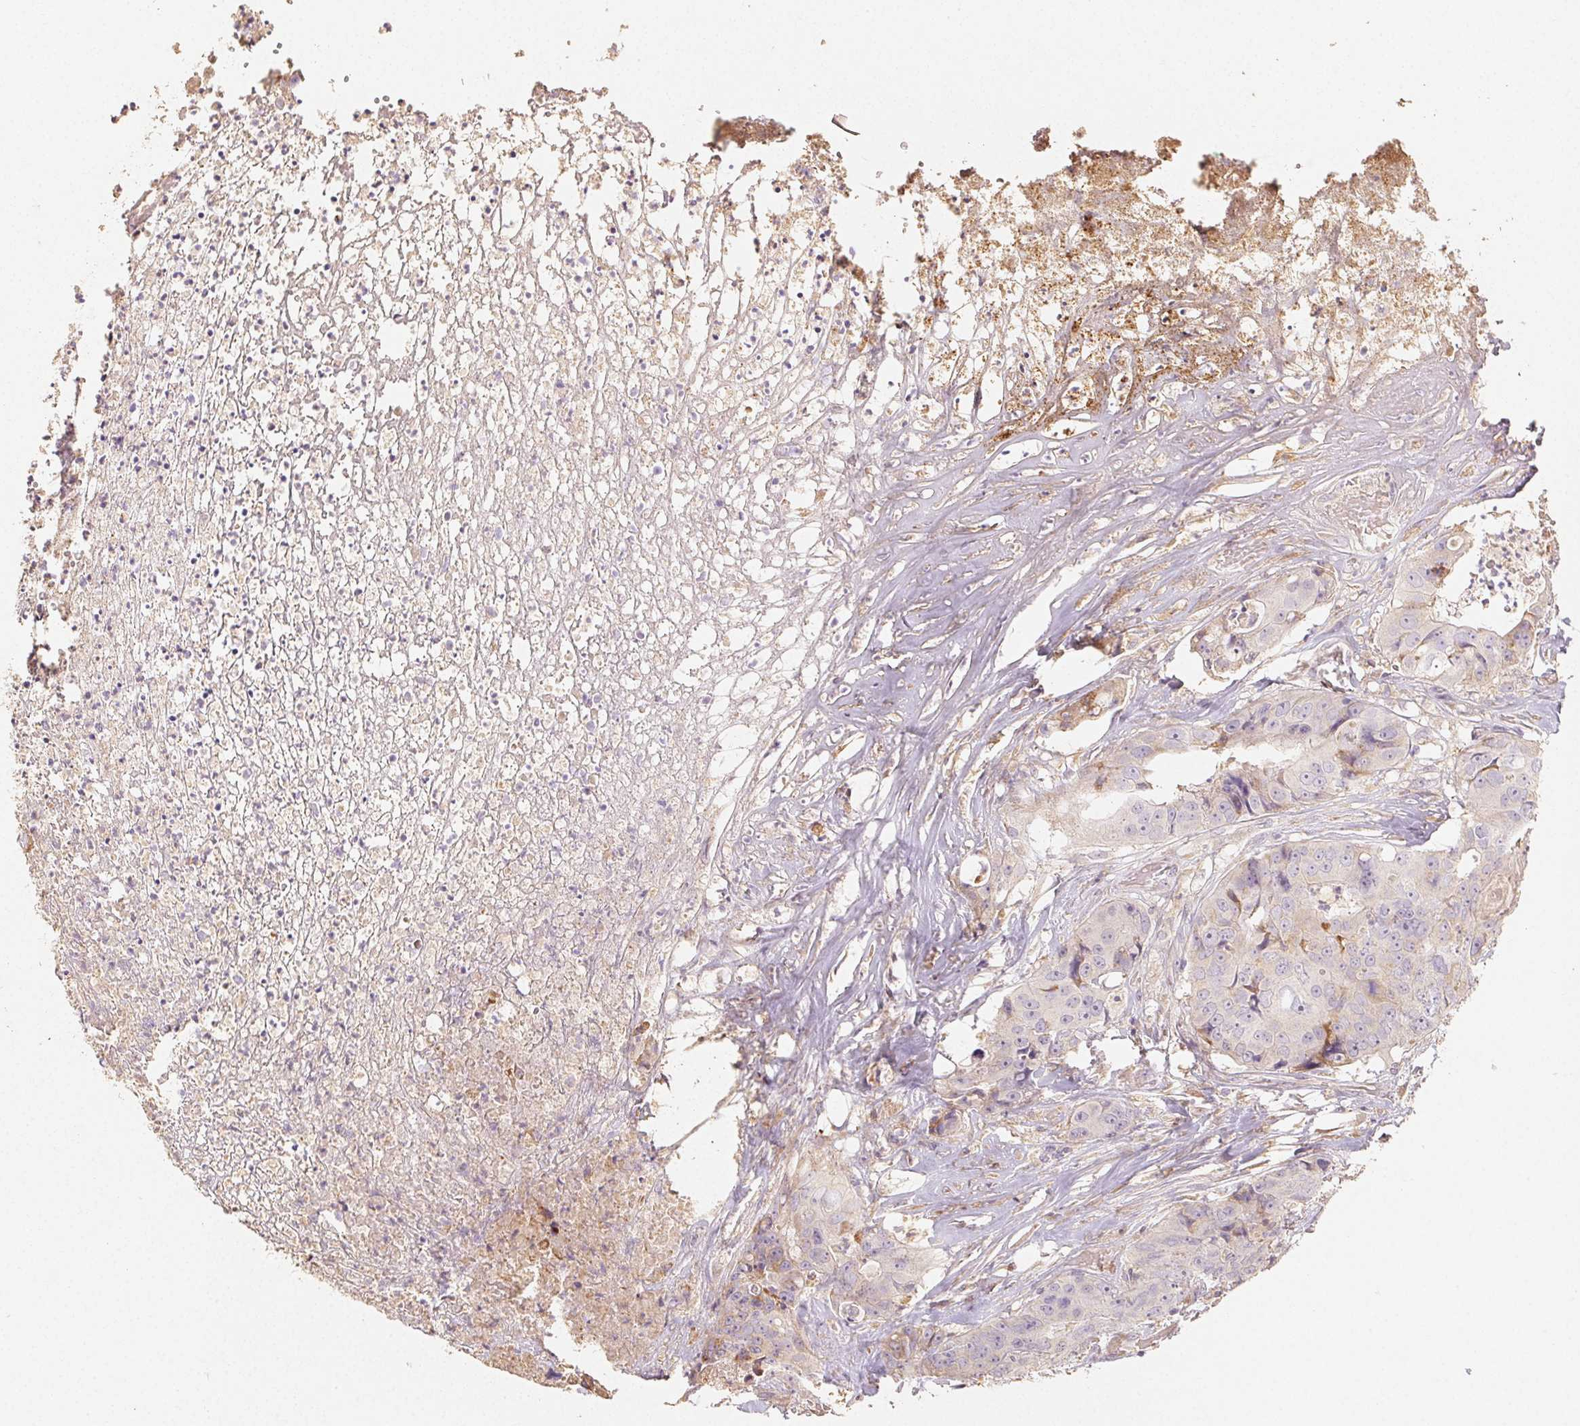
{"staining": {"intensity": "moderate", "quantity": "<25%", "location": "cytoplasmic/membranous"}, "tissue": "colorectal cancer", "cell_type": "Tumor cells", "image_type": "cancer", "snomed": [{"axis": "morphology", "description": "Adenocarcinoma, NOS"}, {"axis": "topography", "description": "Rectum"}], "caption": "Colorectal adenocarcinoma stained with immunohistochemistry demonstrates moderate cytoplasmic/membranous staining in about <25% of tumor cells.", "gene": "ACVR1B", "patient": {"sex": "female", "age": 62}}